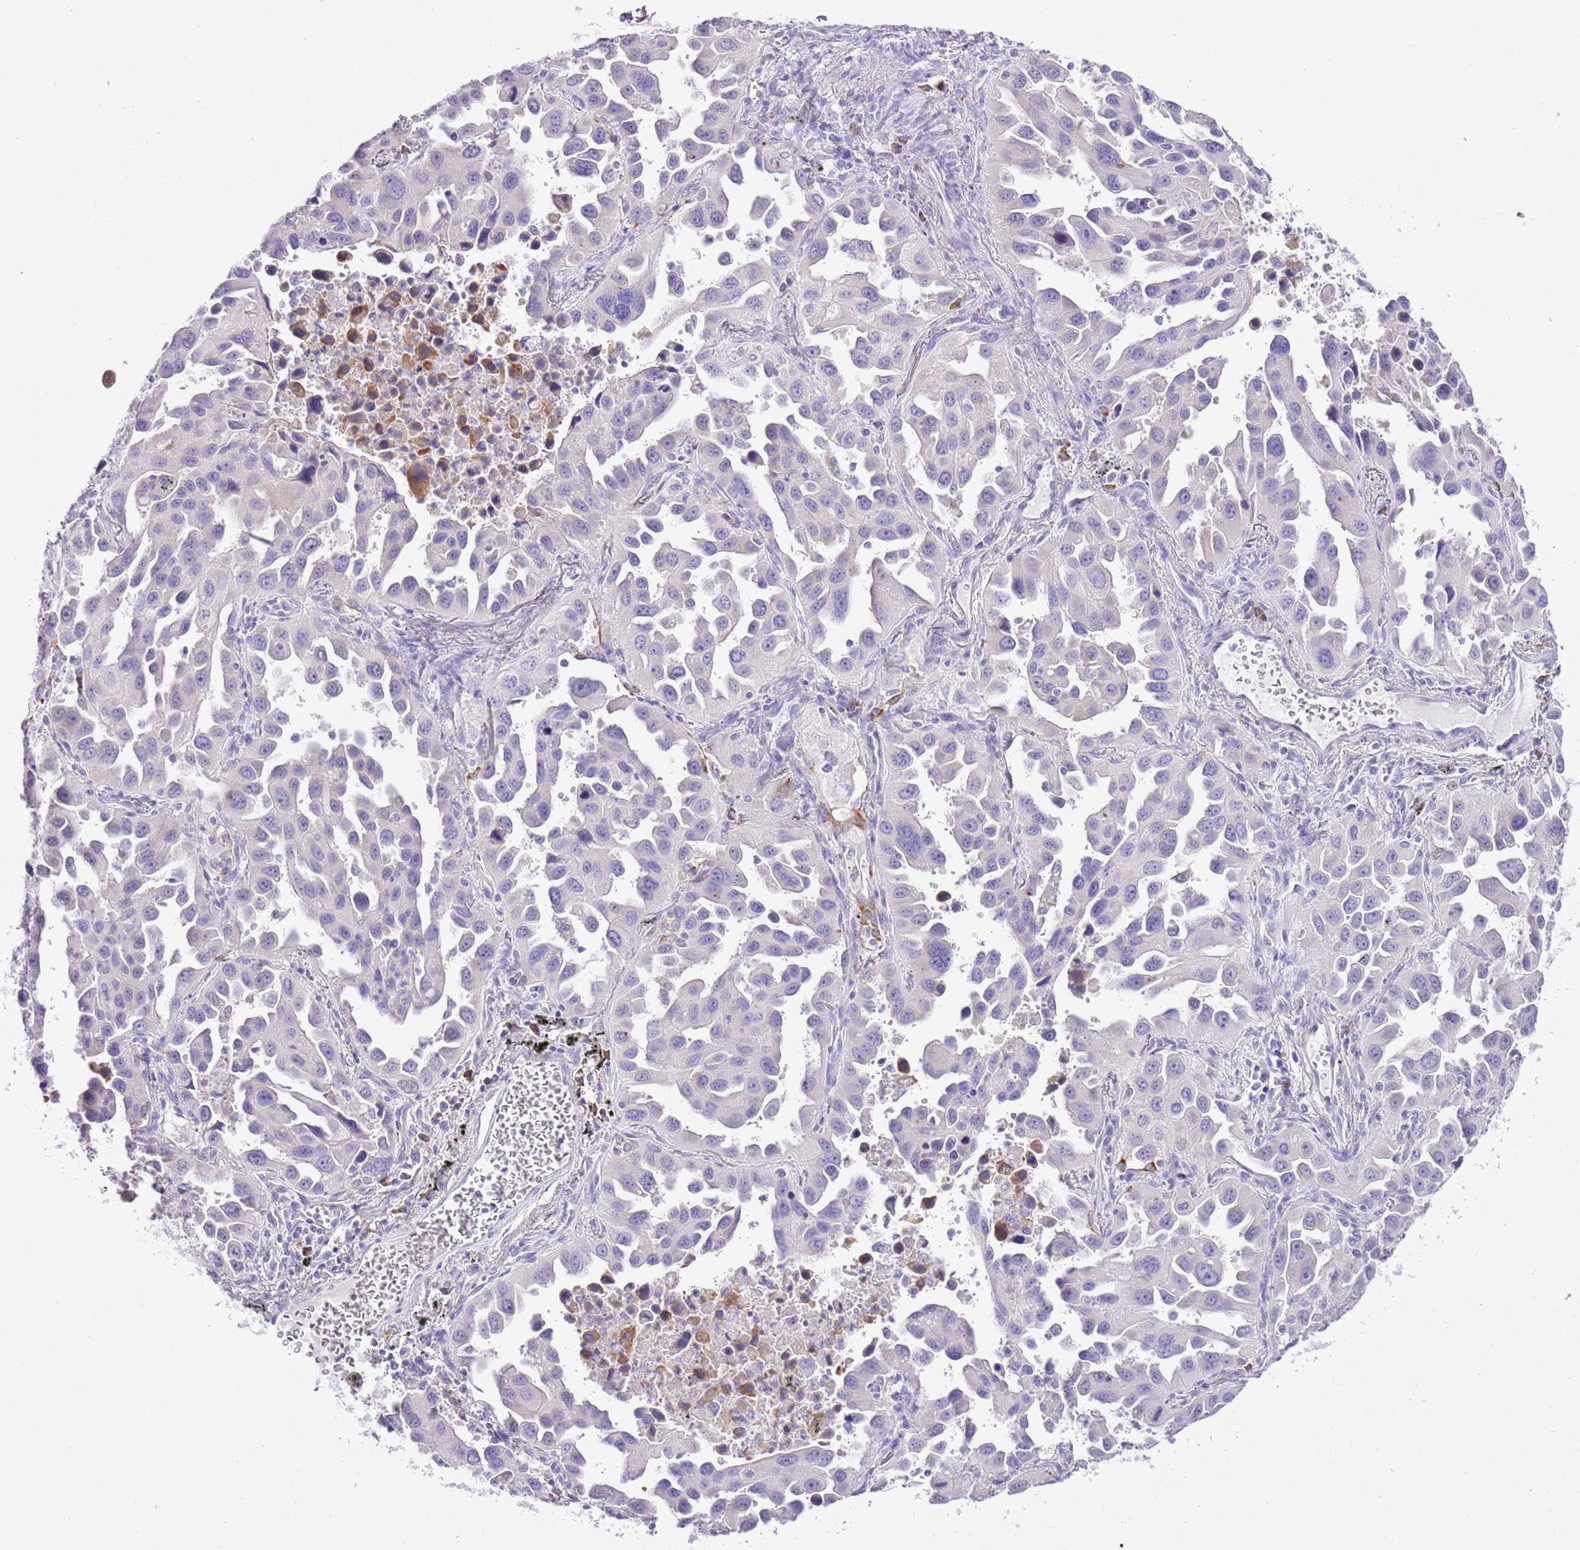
{"staining": {"intensity": "negative", "quantity": "none", "location": "none"}, "tissue": "lung cancer", "cell_type": "Tumor cells", "image_type": "cancer", "snomed": [{"axis": "morphology", "description": "Adenocarcinoma, NOS"}, {"axis": "topography", "description": "Lung"}], "caption": "Tumor cells show no significant expression in lung cancer. (Brightfield microscopy of DAB immunohistochemistry at high magnification).", "gene": "AAR2", "patient": {"sex": "male", "age": 66}}